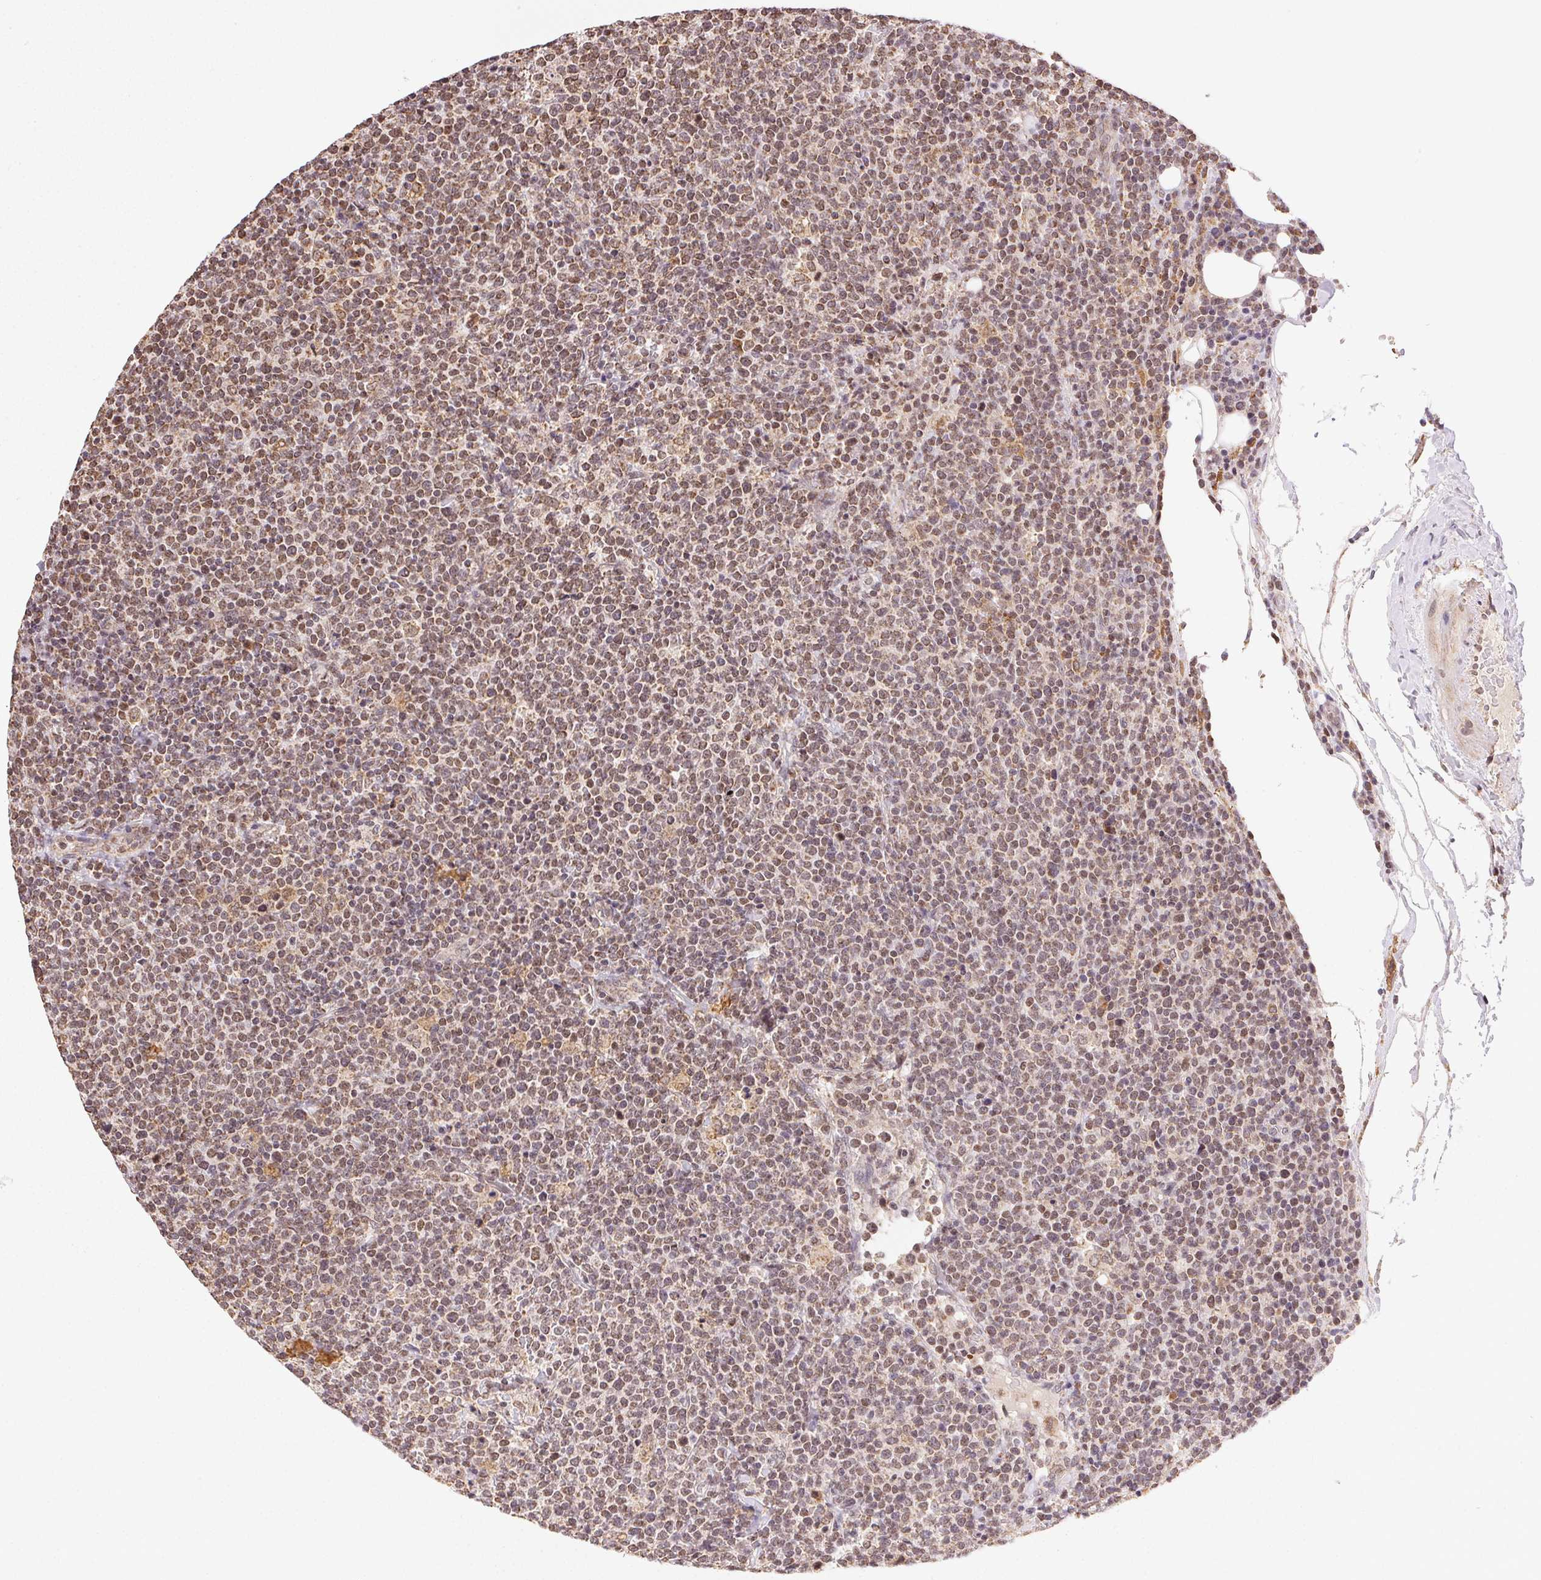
{"staining": {"intensity": "moderate", "quantity": ">75%", "location": "nuclear"}, "tissue": "lymphoma", "cell_type": "Tumor cells", "image_type": "cancer", "snomed": [{"axis": "morphology", "description": "Malignant lymphoma, non-Hodgkin's type, High grade"}, {"axis": "topography", "description": "Lymph node"}], "caption": "Immunohistochemistry (IHC) histopathology image of lymphoma stained for a protein (brown), which demonstrates medium levels of moderate nuclear positivity in approximately >75% of tumor cells.", "gene": "PIWIL4", "patient": {"sex": "male", "age": 61}}